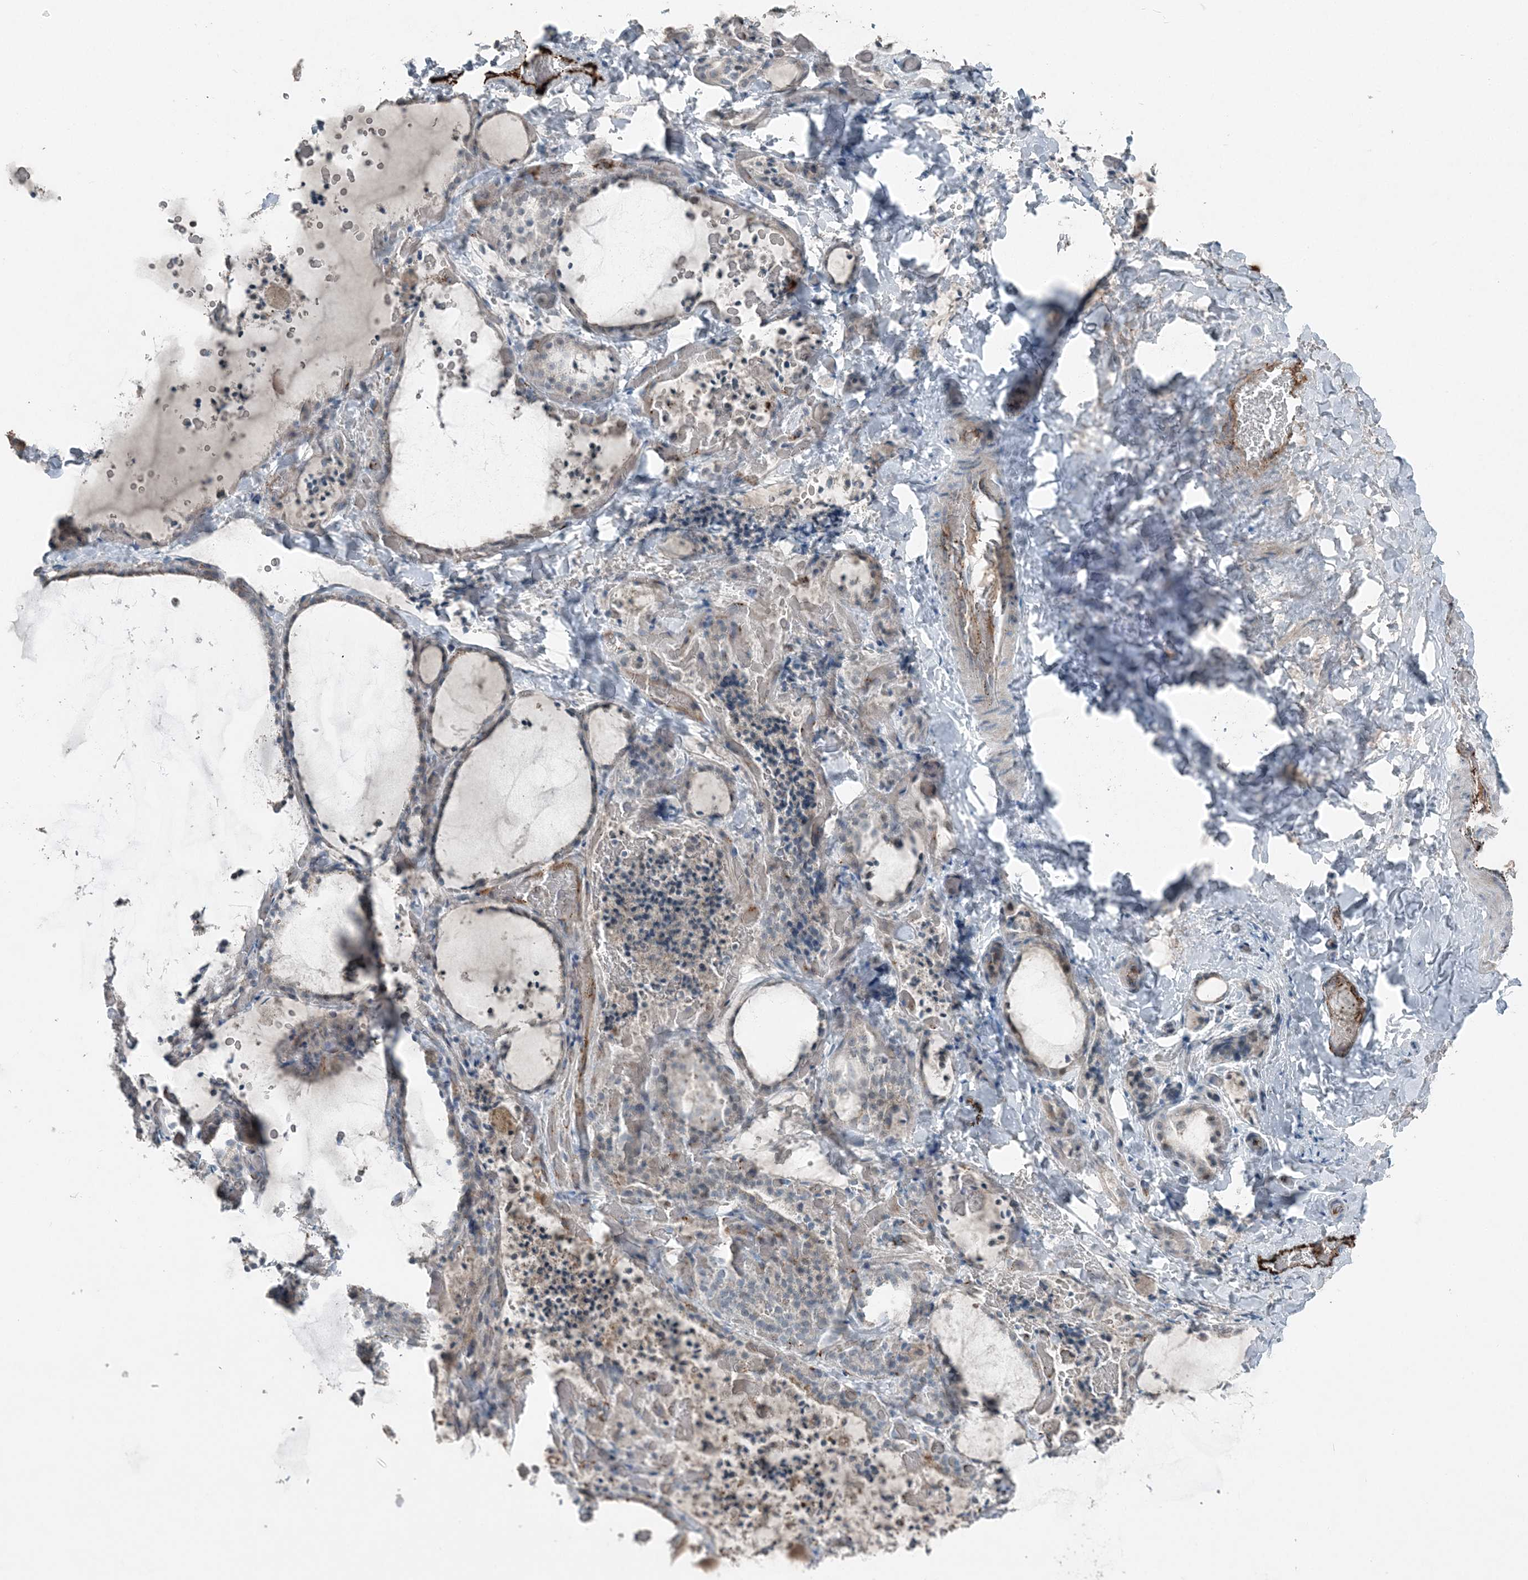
{"staining": {"intensity": "negative", "quantity": "none", "location": "none"}, "tissue": "thyroid gland", "cell_type": "Glandular cells", "image_type": "normal", "snomed": [{"axis": "morphology", "description": "Normal tissue, NOS"}, {"axis": "topography", "description": "Thyroid gland"}], "caption": "Glandular cells show no significant positivity in benign thyroid gland. (DAB IHC visualized using brightfield microscopy, high magnification).", "gene": "ELOVL7", "patient": {"sex": "female", "age": 22}}